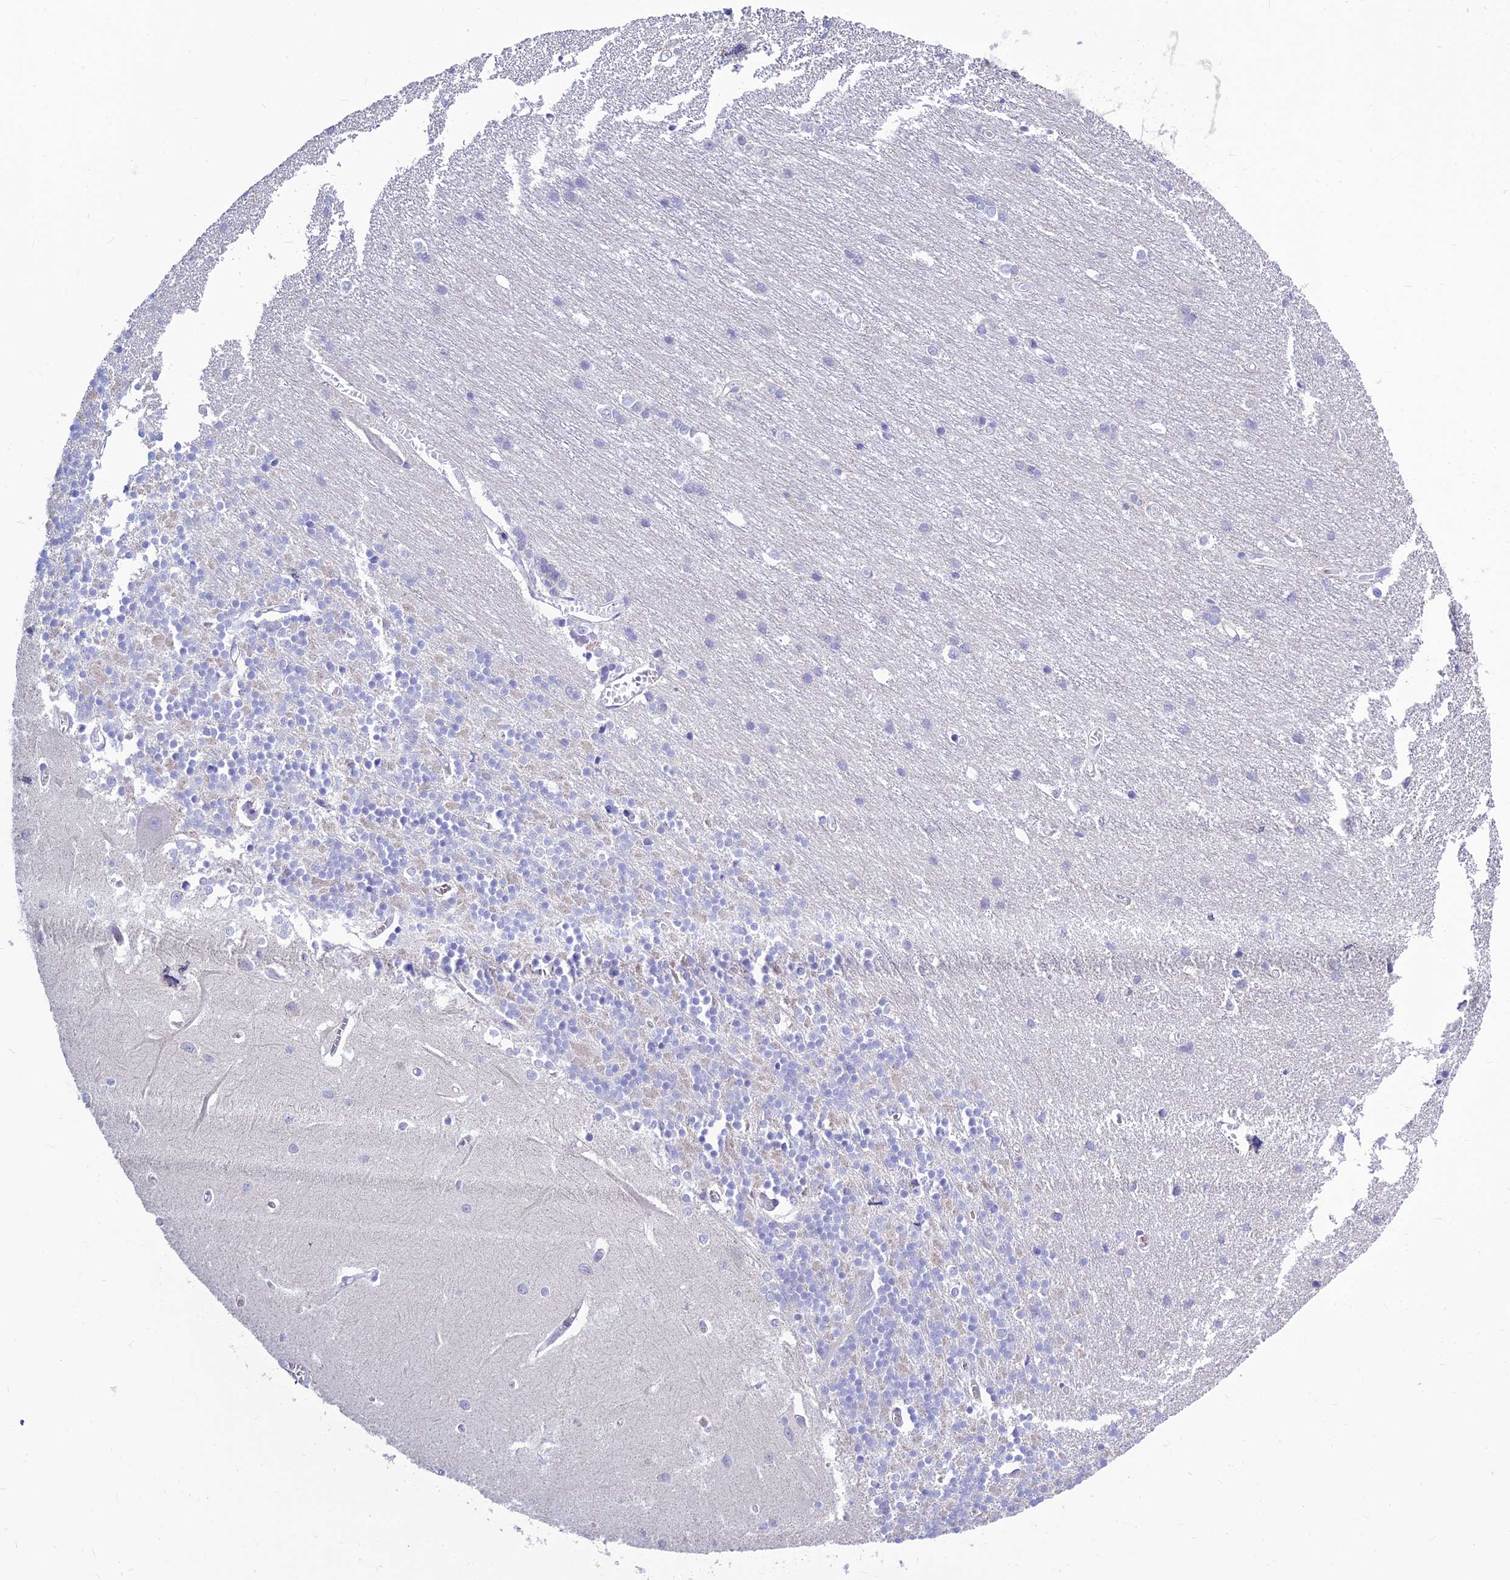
{"staining": {"intensity": "negative", "quantity": "none", "location": "none"}, "tissue": "cerebellum", "cell_type": "Cells in granular layer", "image_type": "normal", "snomed": [{"axis": "morphology", "description": "Normal tissue, NOS"}, {"axis": "topography", "description": "Cerebellum"}], "caption": "High magnification brightfield microscopy of benign cerebellum stained with DAB (3,3'-diaminobenzidine) (brown) and counterstained with hematoxylin (blue): cells in granular layer show no significant expression. The staining is performed using DAB brown chromogen with nuclei counter-stained in using hematoxylin.", "gene": "BHMT2", "patient": {"sex": "male", "age": 37}}